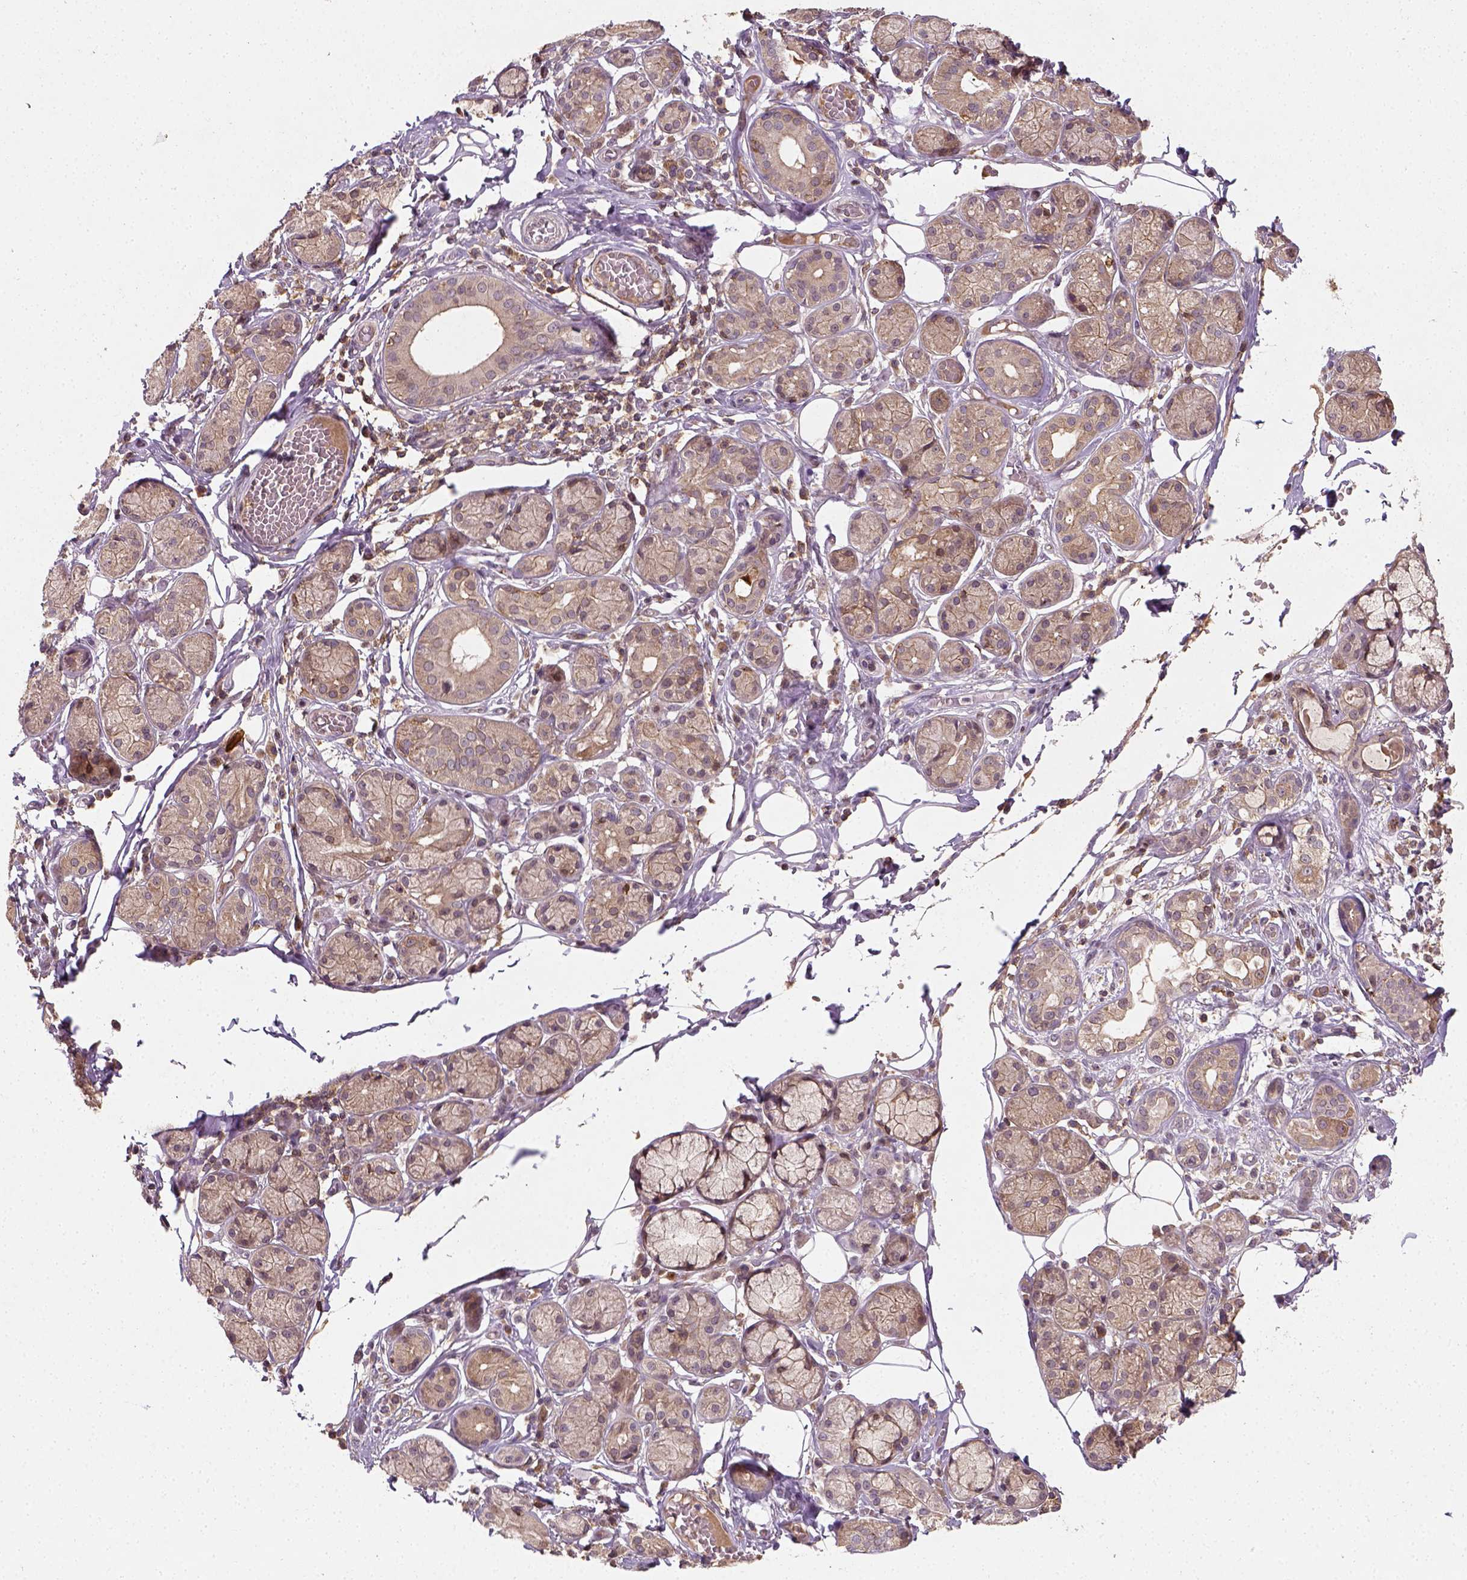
{"staining": {"intensity": "weak", "quantity": ">75%", "location": "cytoplasmic/membranous"}, "tissue": "salivary gland", "cell_type": "Glandular cells", "image_type": "normal", "snomed": [{"axis": "morphology", "description": "Normal tissue, NOS"}, {"axis": "topography", "description": "Salivary gland"}, {"axis": "topography", "description": "Peripheral nerve tissue"}], "caption": "IHC (DAB (3,3'-diaminobenzidine)) staining of benign salivary gland exhibits weak cytoplasmic/membranous protein staining in about >75% of glandular cells.", "gene": "CAMKK1", "patient": {"sex": "male", "age": 71}}